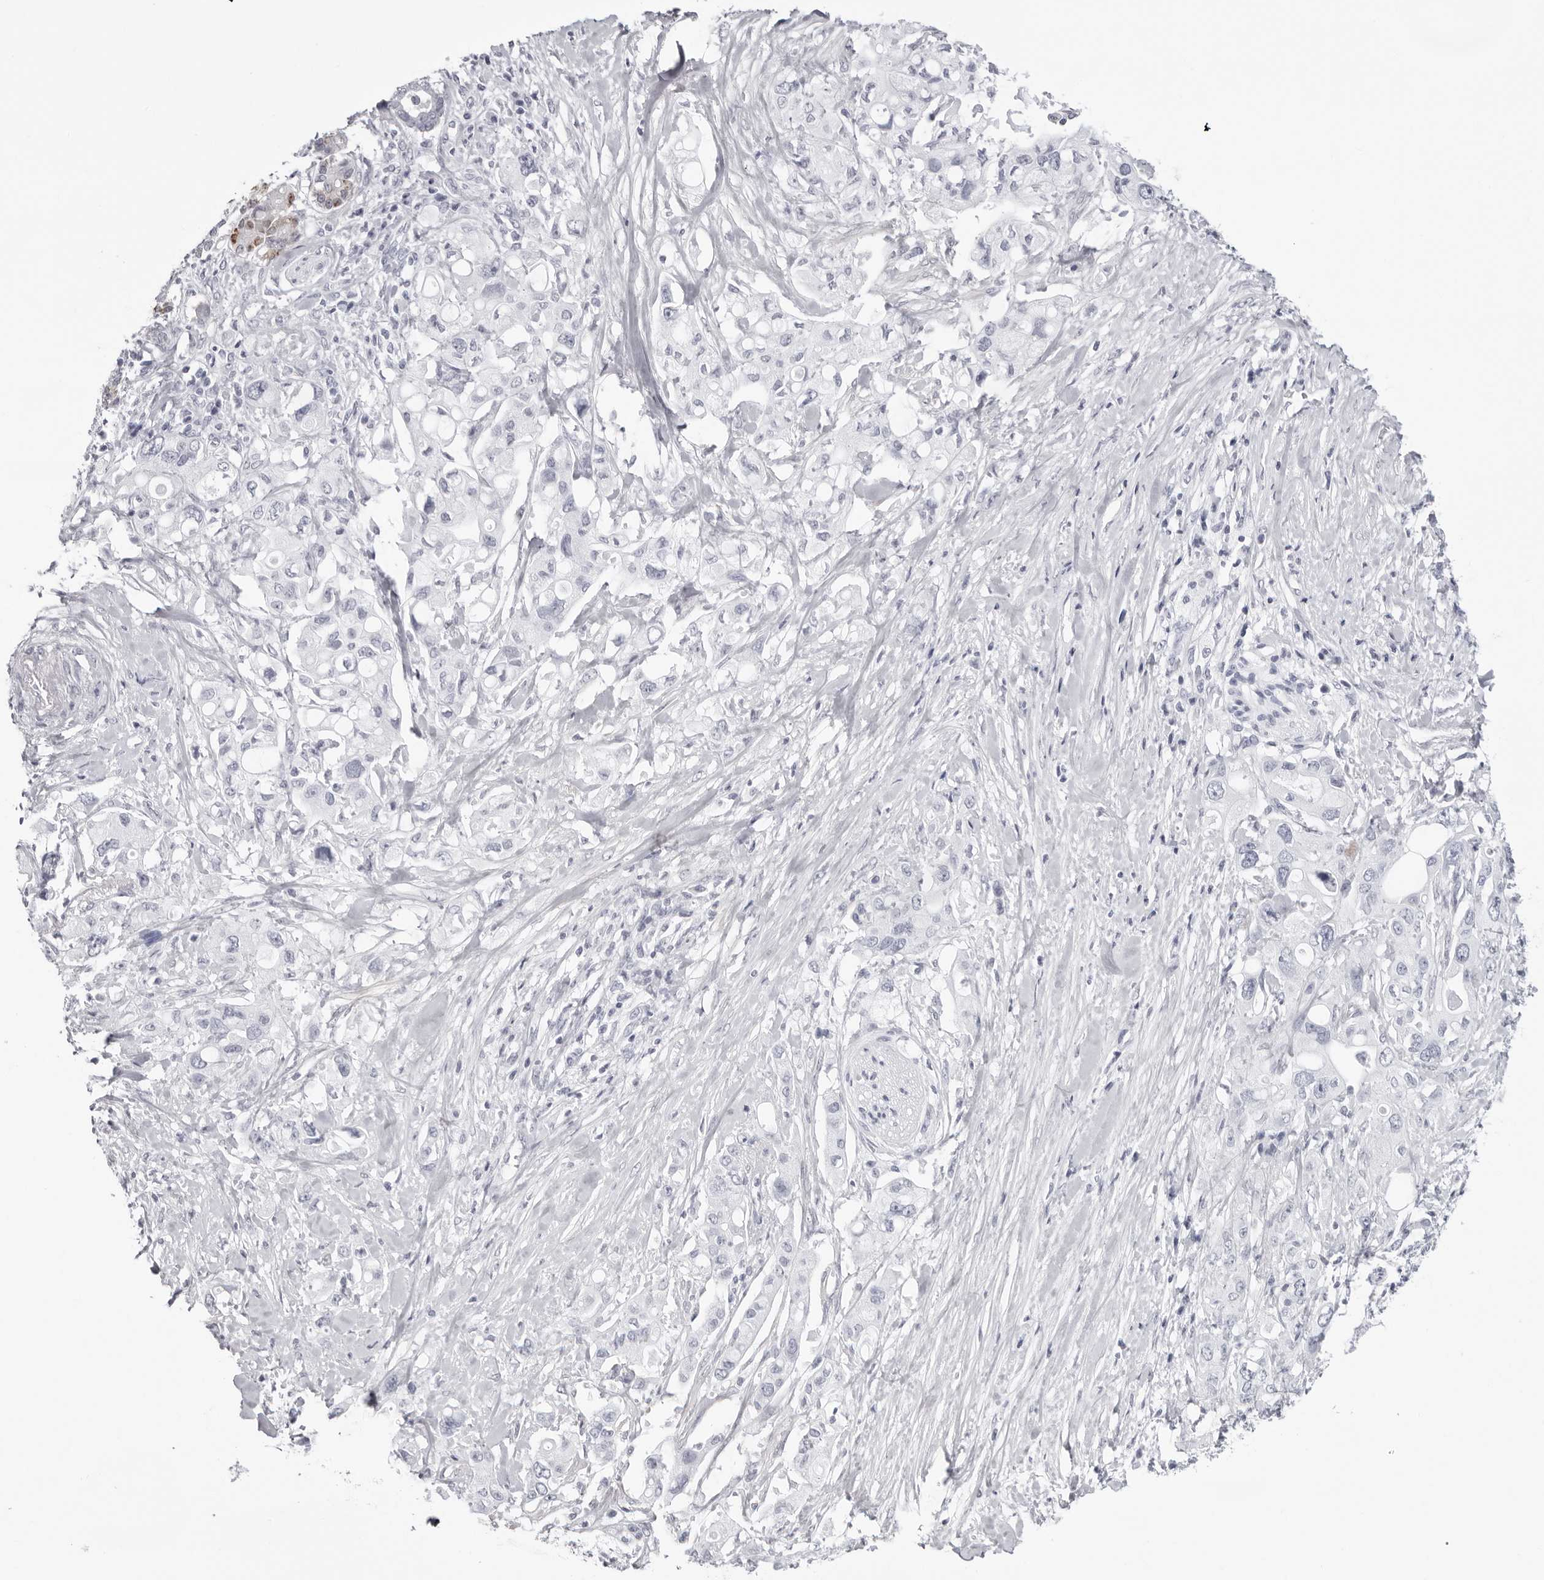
{"staining": {"intensity": "negative", "quantity": "none", "location": "none"}, "tissue": "pancreatic cancer", "cell_type": "Tumor cells", "image_type": "cancer", "snomed": [{"axis": "morphology", "description": "Adenocarcinoma, NOS"}, {"axis": "topography", "description": "Pancreas"}], "caption": "A micrograph of human pancreatic adenocarcinoma is negative for staining in tumor cells.", "gene": "INSL3", "patient": {"sex": "female", "age": 56}}